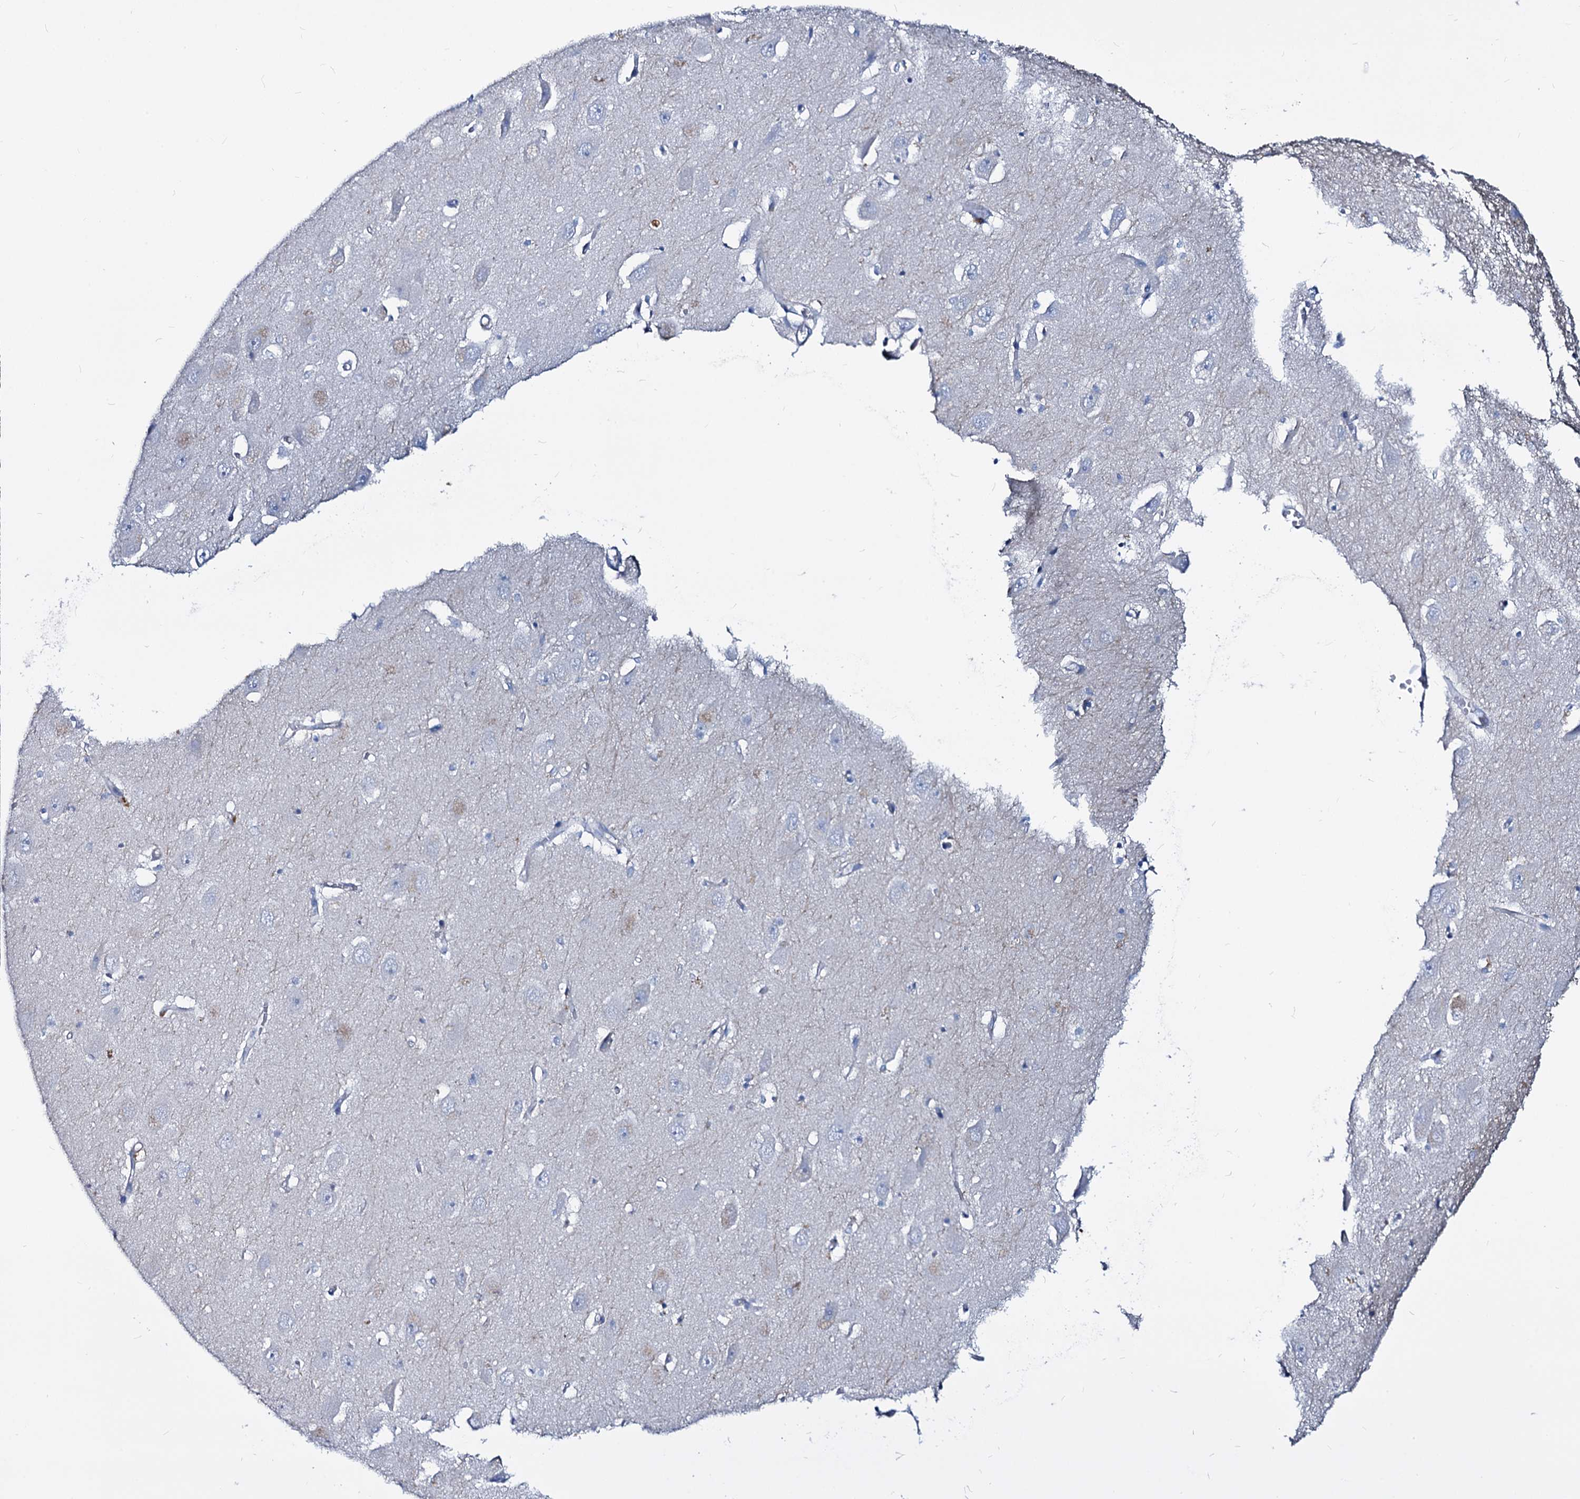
{"staining": {"intensity": "negative", "quantity": "none", "location": "none"}, "tissue": "hippocampus", "cell_type": "Glial cells", "image_type": "normal", "snomed": [{"axis": "morphology", "description": "Normal tissue, NOS"}, {"axis": "topography", "description": "Hippocampus"}], "caption": "Glial cells are negative for brown protein staining in normal hippocampus. (Immunohistochemistry (ihc), brightfield microscopy, high magnification).", "gene": "DYDC2", "patient": {"sex": "female", "age": 64}}